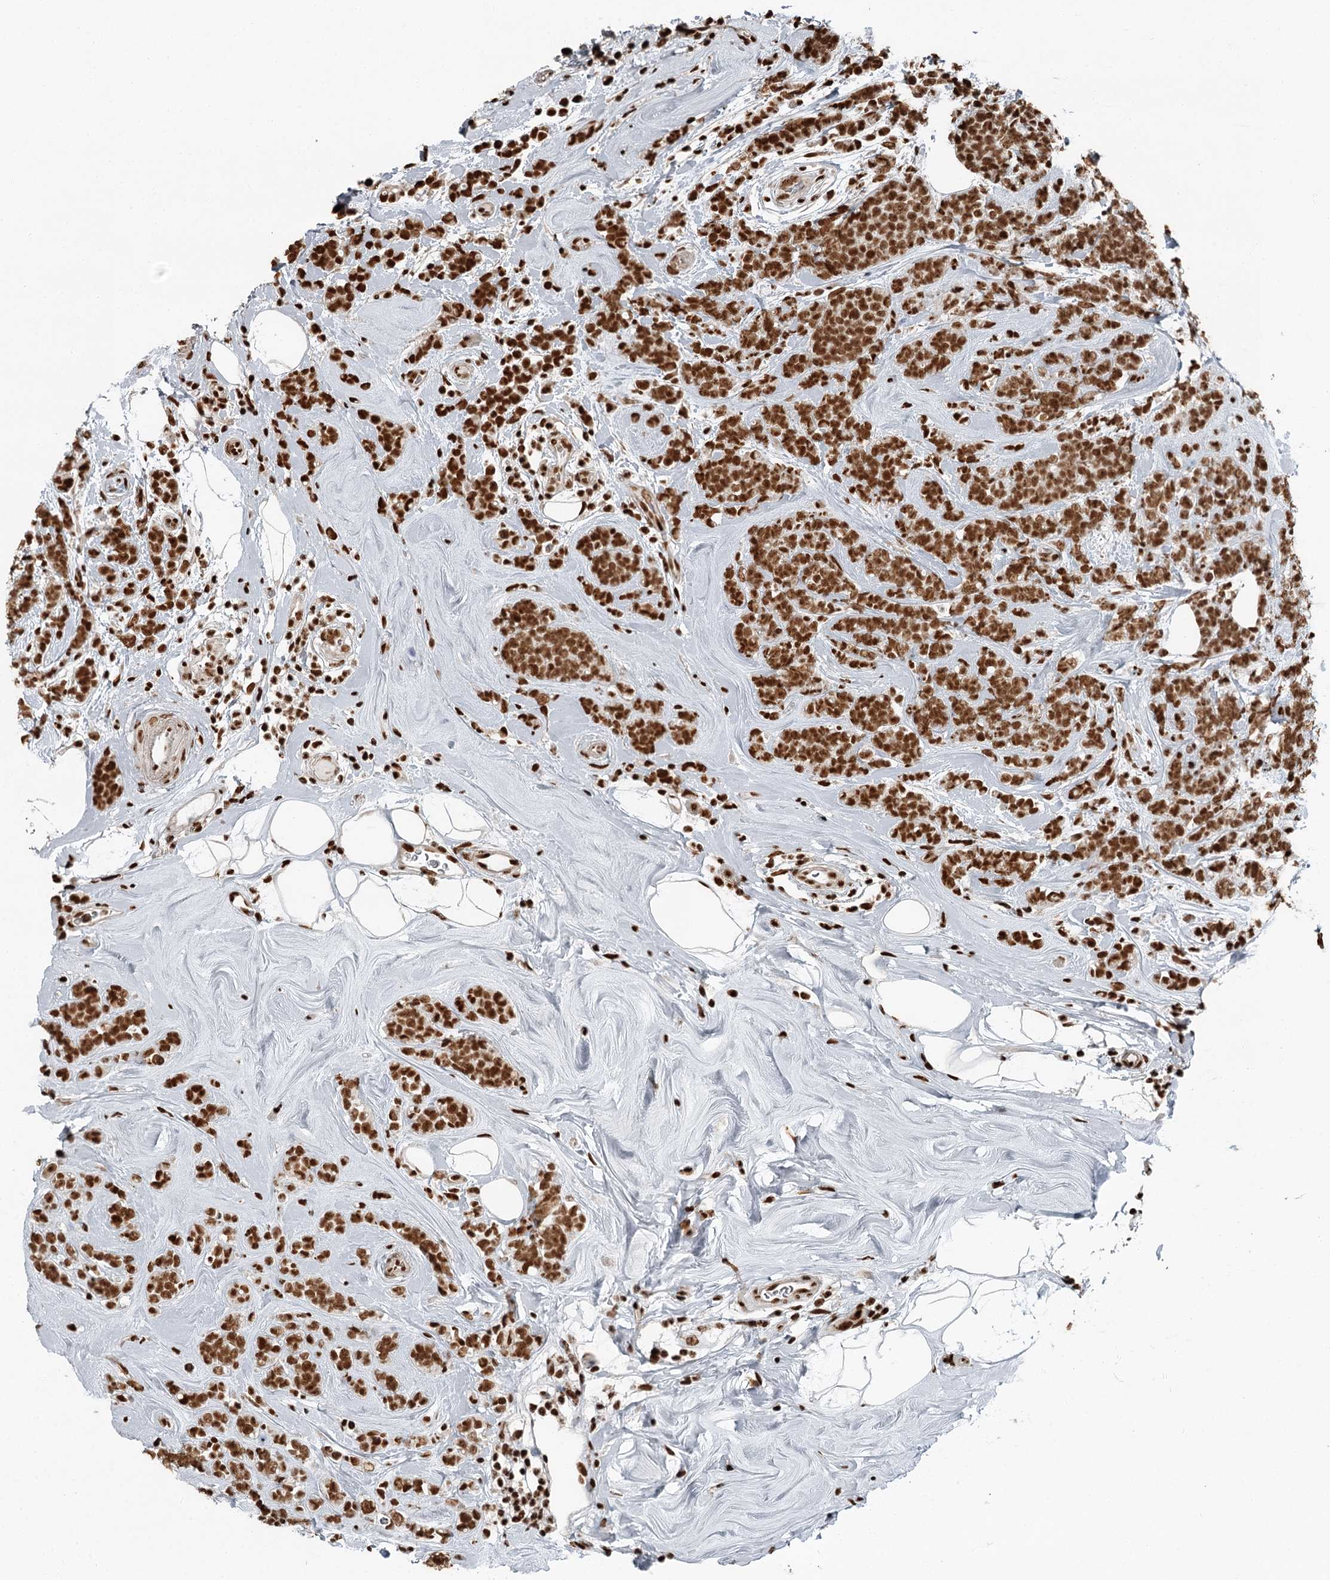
{"staining": {"intensity": "strong", "quantity": ">75%", "location": "nuclear"}, "tissue": "breast cancer", "cell_type": "Tumor cells", "image_type": "cancer", "snomed": [{"axis": "morphology", "description": "Lobular carcinoma"}, {"axis": "topography", "description": "Breast"}], "caption": "Lobular carcinoma (breast) stained with a protein marker shows strong staining in tumor cells.", "gene": "RBBP7", "patient": {"sex": "female", "age": 58}}